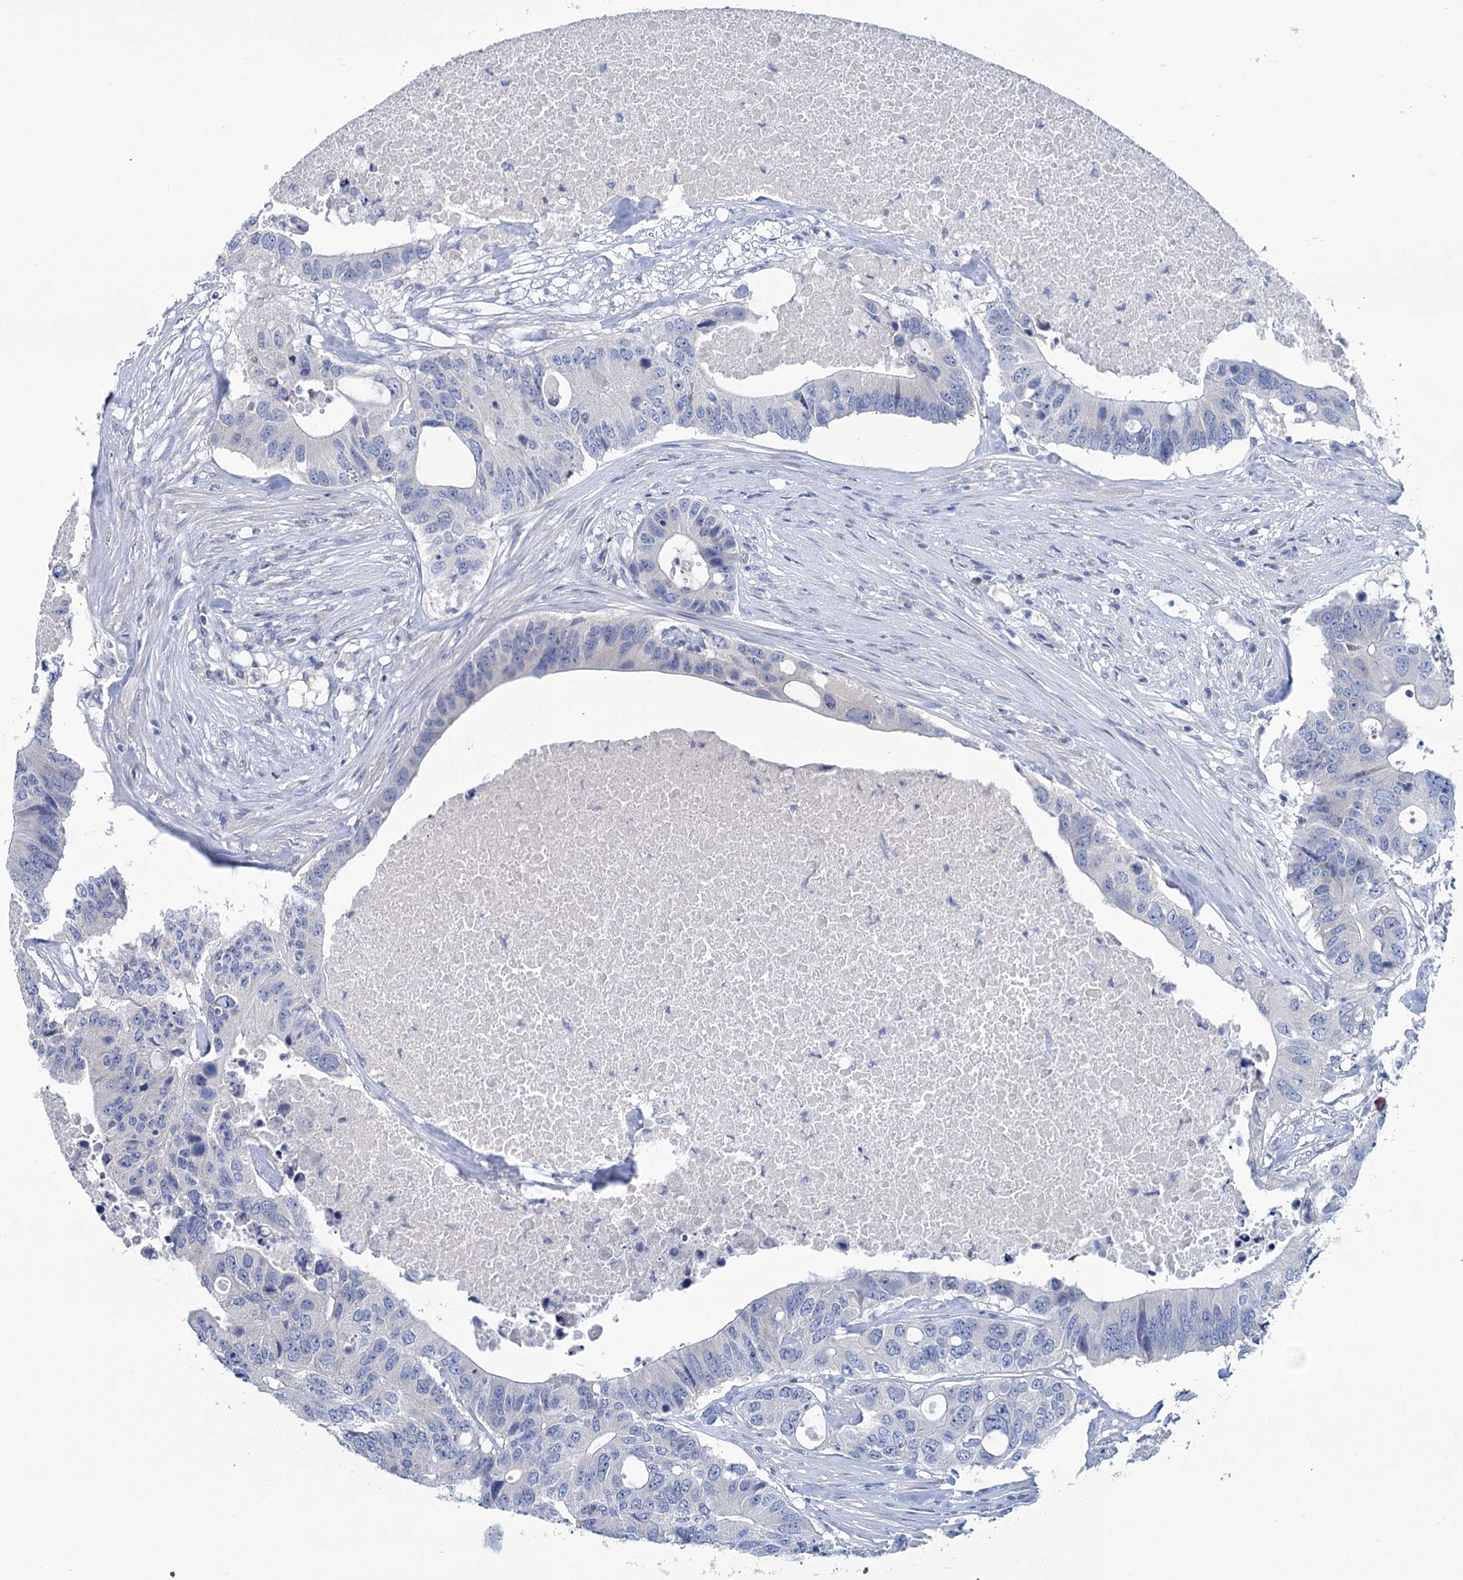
{"staining": {"intensity": "negative", "quantity": "none", "location": "none"}, "tissue": "colorectal cancer", "cell_type": "Tumor cells", "image_type": "cancer", "snomed": [{"axis": "morphology", "description": "Adenocarcinoma, NOS"}, {"axis": "topography", "description": "Colon"}], "caption": "Tumor cells show no significant protein expression in colorectal cancer.", "gene": "MYOZ3", "patient": {"sex": "male", "age": 71}}